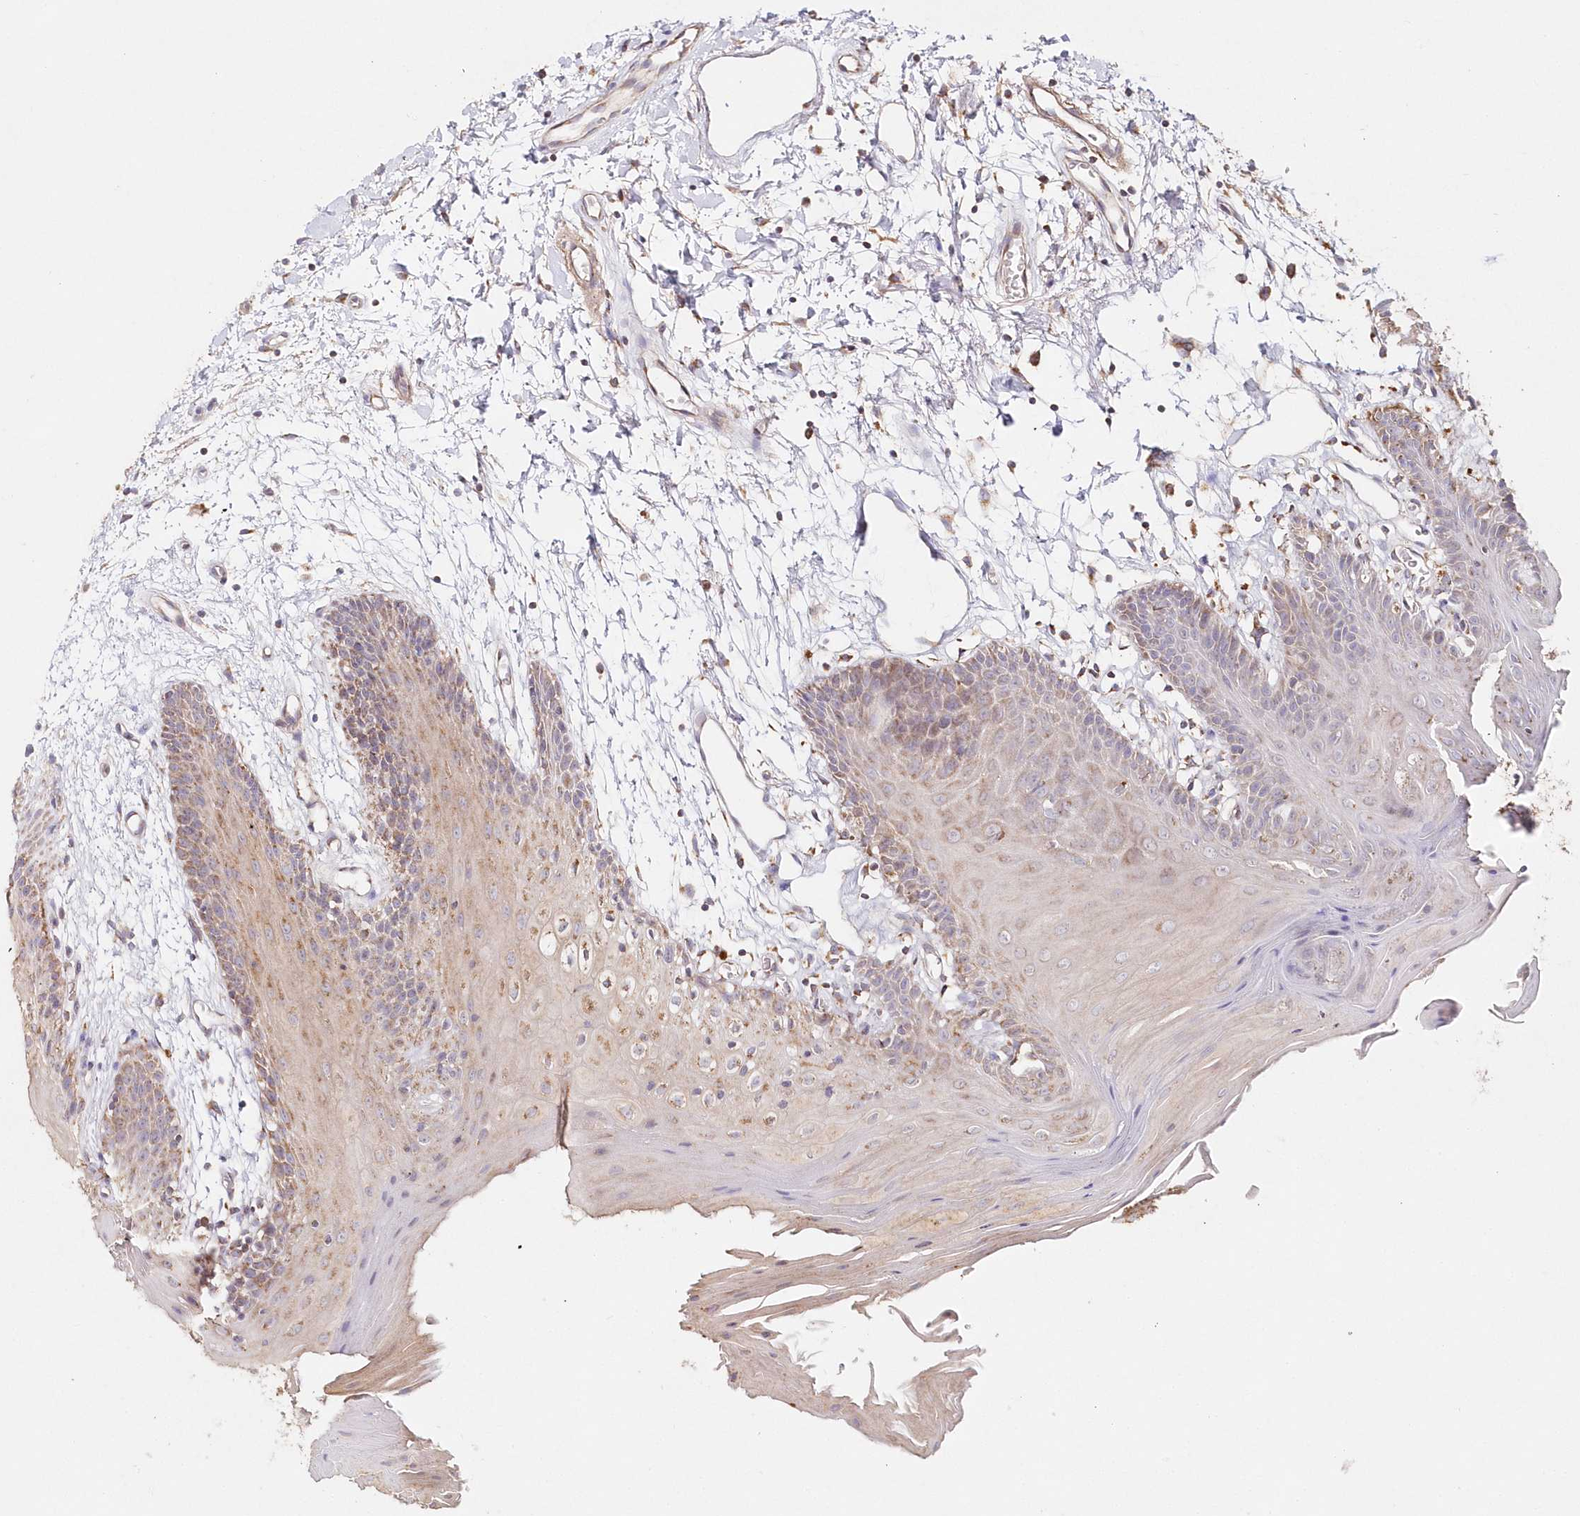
{"staining": {"intensity": "moderate", "quantity": "25%-75%", "location": "cytoplasmic/membranous"}, "tissue": "oral mucosa", "cell_type": "Squamous epithelial cells", "image_type": "normal", "snomed": [{"axis": "morphology", "description": "Normal tissue, NOS"}, {"axis": "topography", "description": "Skeletal muscle"}, {"axis": "topography", "description": "Oral tissue"}, {"axis": "topography", "description": "Salivary gland"}, {"axis": "topography", "description": "Peripheral nerve tissue"}], "caption": "Immunohistochemistry (IHC) (DAB (3,3'-diaminobenzidine)) staining of unremarkable human oral mucosa shows moderate cytoplasmic/membranous protein expression in about 25%-75% of squamous epithelial cells.", "gene": "DNA2", "patient": {"sex": "male", "age": 54}}